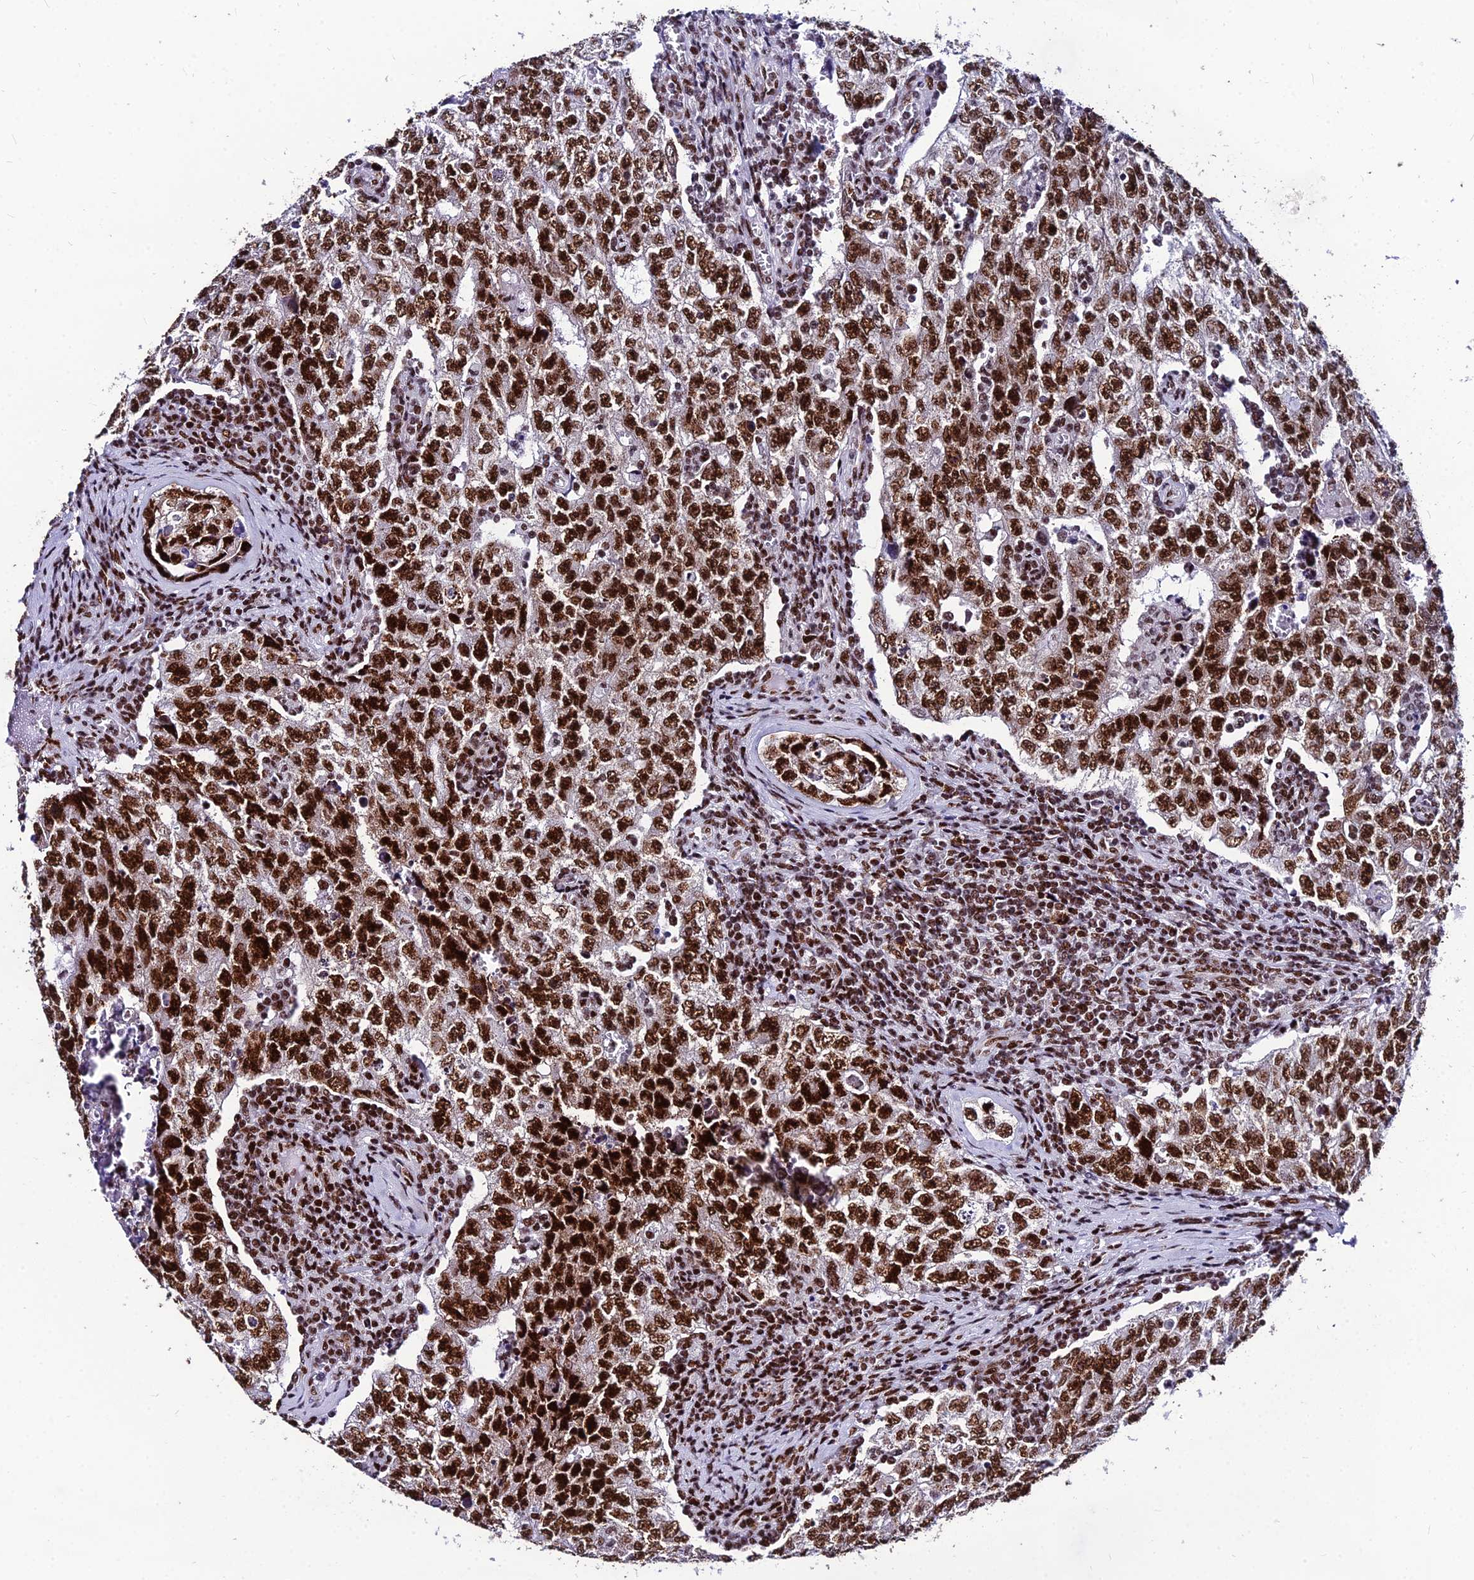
{"staining": {"intensity": "strong", "quantity": ">75%", "location": "nuclear"}, "tissue": "testis cancer", "cell_type": "Tumor cells", "image_type": "cancer", "snomed": [{"axis": "morphology", "description": "Carcinoma, Embryonal, NOS"}, {"axis": "topography", "description": "Testis"}], "caption": "Testis cancer stained for a protein displays strong nuclear positivity in tumor cells.", "gene": "HNRNPH1", "patient": {"sex": "male", "age": 17}}